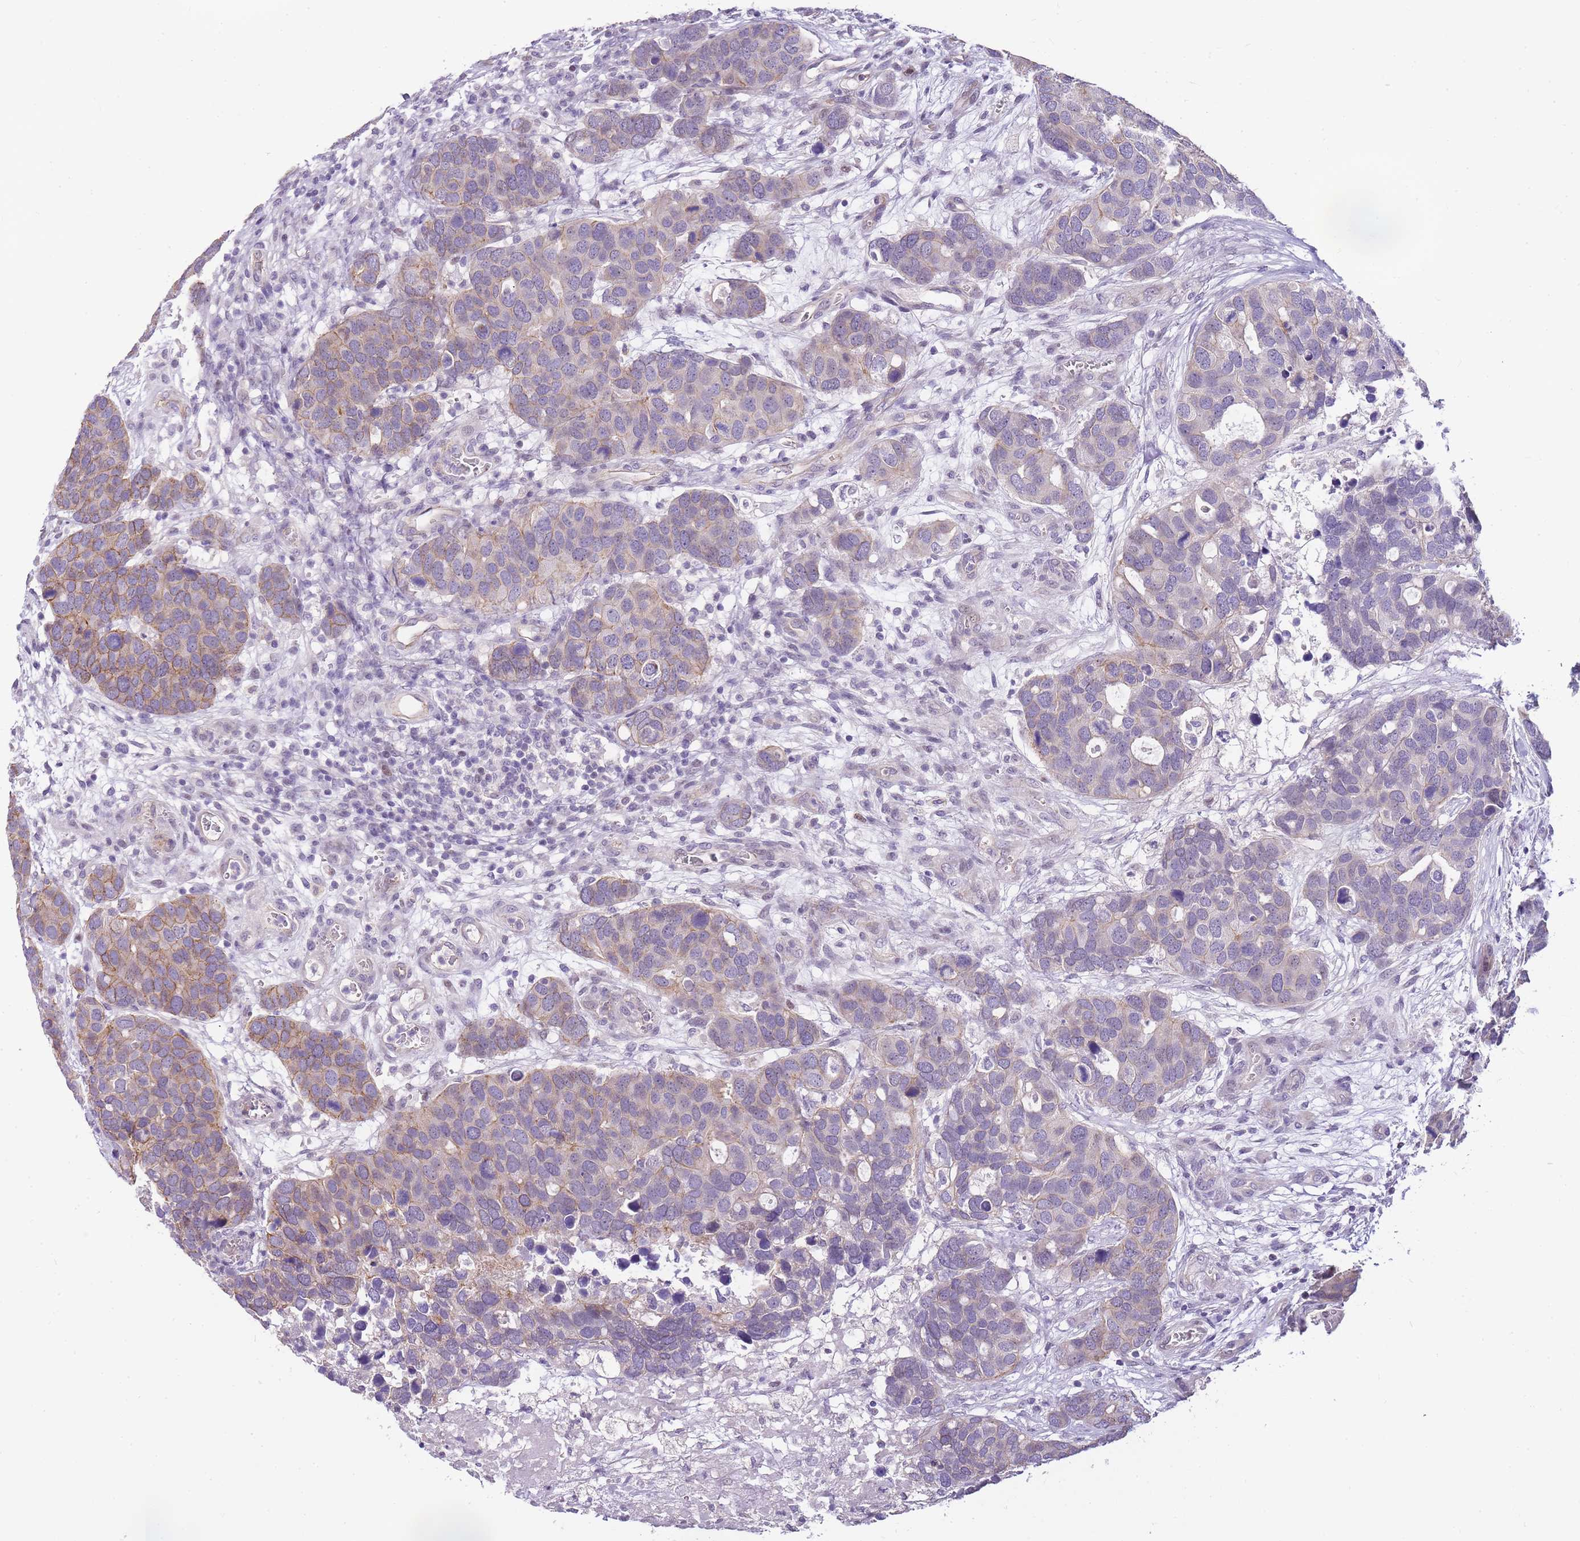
{"staining": {"intensity": "moderate", "quantity": "<25%", "location": "cytoplasmic/membranous"}, "tissue": "breast cancer", "cell_type": "Tumor cells", "image_type": "cancer", "snomed": [{"axis": "morphology", "description": "Duct carcinoma"}, {"axis": "topography", "description": "Breast"}], "caption": "A high-resolution micrograph shows IHC staining of breast cancer, which displays moderate cytoplasmic/membranous staining in approximately <25% of tumor cells.", "gene": "CLBA1", "patient": {"sex": "female", "age": 83}}